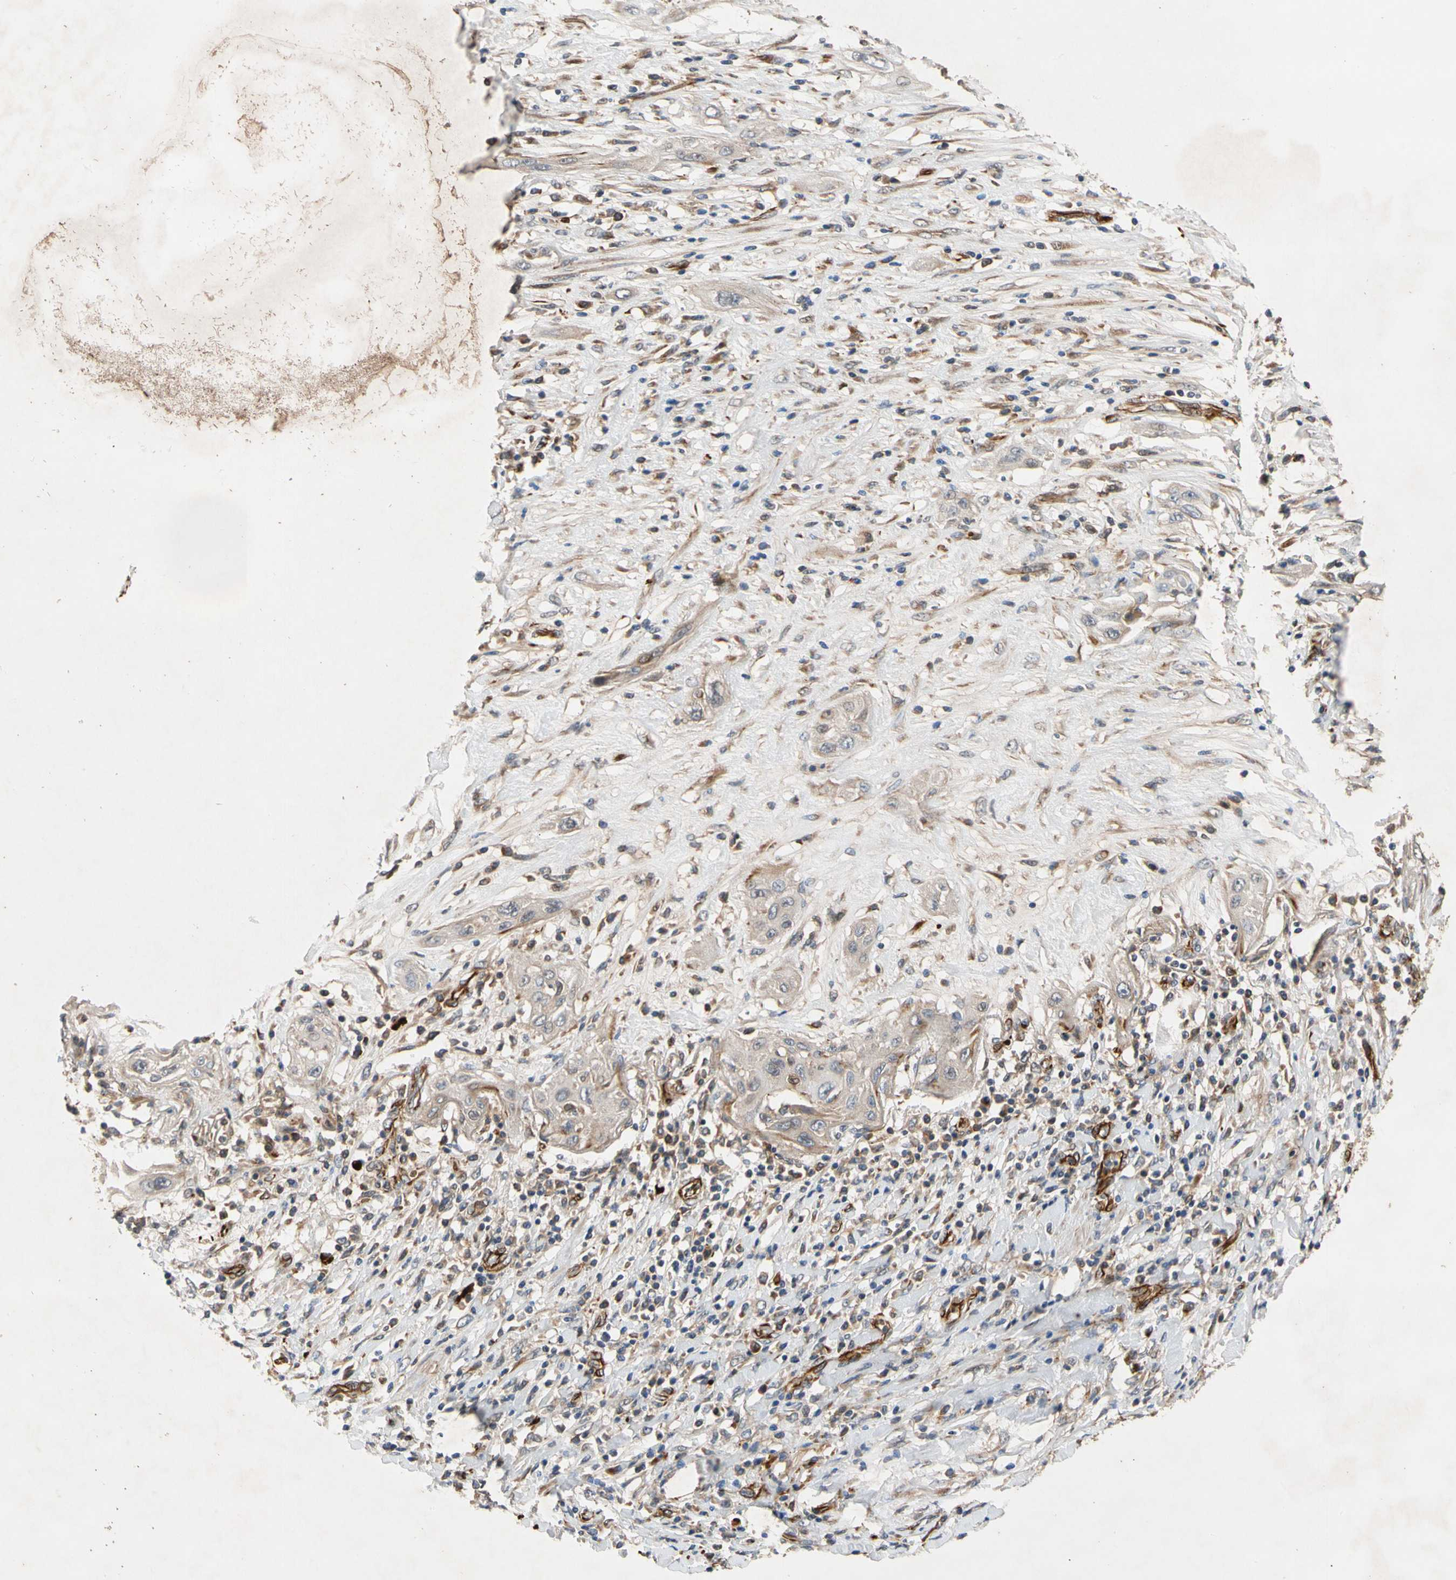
{"staining": {"intensity": "moderate", "quantity": ">75%", "location": "cytoplasmic/membranous"}, "tissue": "lung cancer", "cell_type": "Tumor cells", "image_type": "cancer", "snomed": [{"axis": "morphology", "description": "Squamous cell carcinoma, NOS"}, {"axis": "topography", "description": "Lung"}], "caption": "Tumor cells exhibit medium levels of moderate cytoplasmic/membranous staining in approximately >75% of cells in human lung squamous cell carcinoma. (DAB (3,3'-diaminobenzidine) IHC, brown staining for protein, blue staining for nuclei).", "gene": "FGD6", "patient": {"sex": "female", "age": 47}}